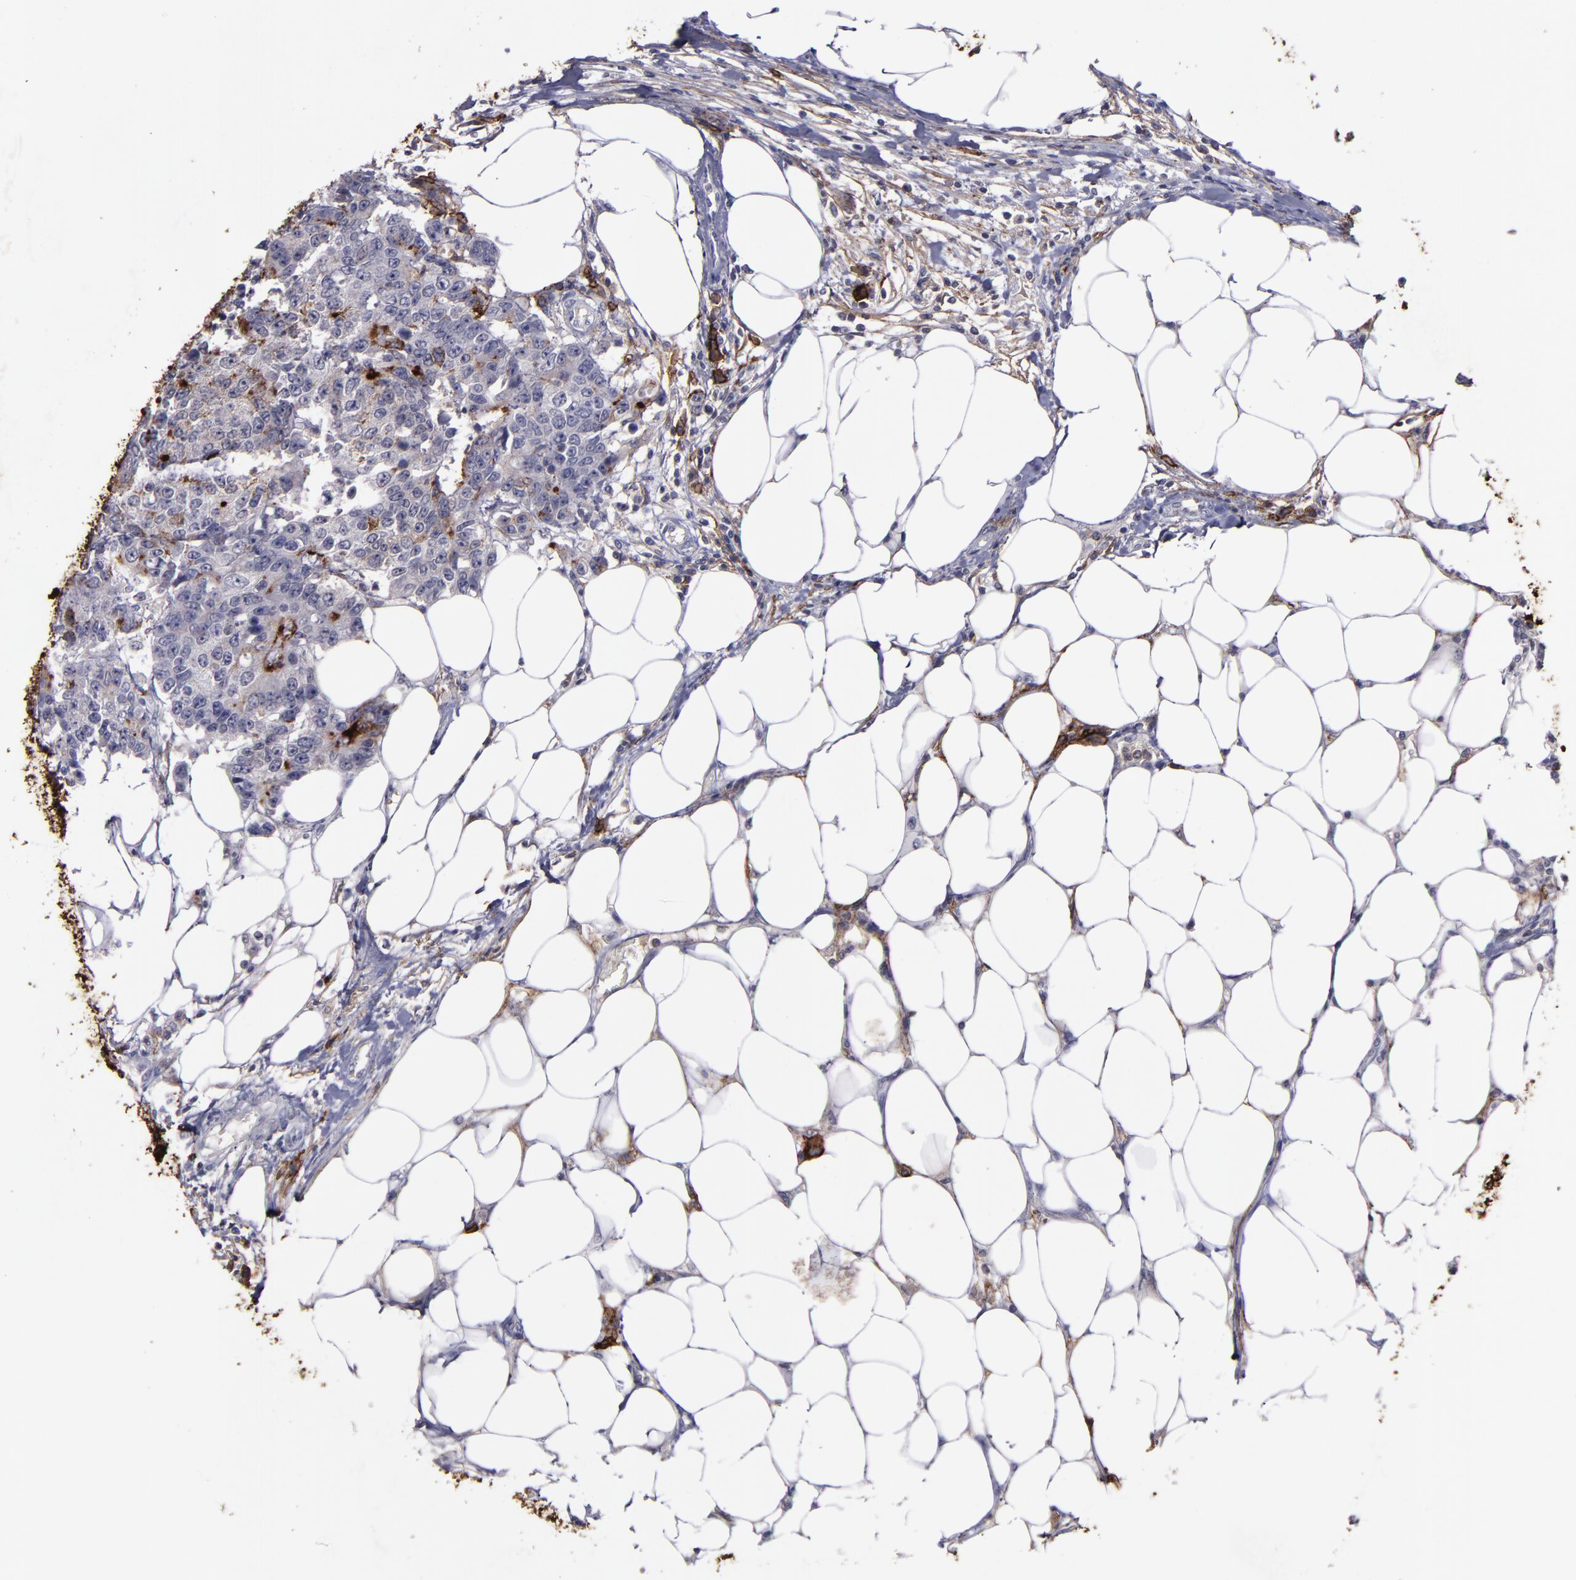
{"staining": {"intensity": "weak", "quantity": "25%-75%", "location": "cytoplasmic/membranous"}, "tissue": "colorectal cancer", "cell_type": "Tumor cells", "image_type": "cancer", "snomed": [{"axis": "morphology", "description": "Adenocarcinoma, NOS"}, {"axis": "topography", "description": "Colon"}], "caption": "This image reveals immunohistochemistry staining of colorectal cancer (adenocarcinoma), with low weak cytoplasmic/membranous staining in about 25%-75% of tumor cells.", "gene": "MFGE8", "patient": {"sex": "female", "age": 86}}